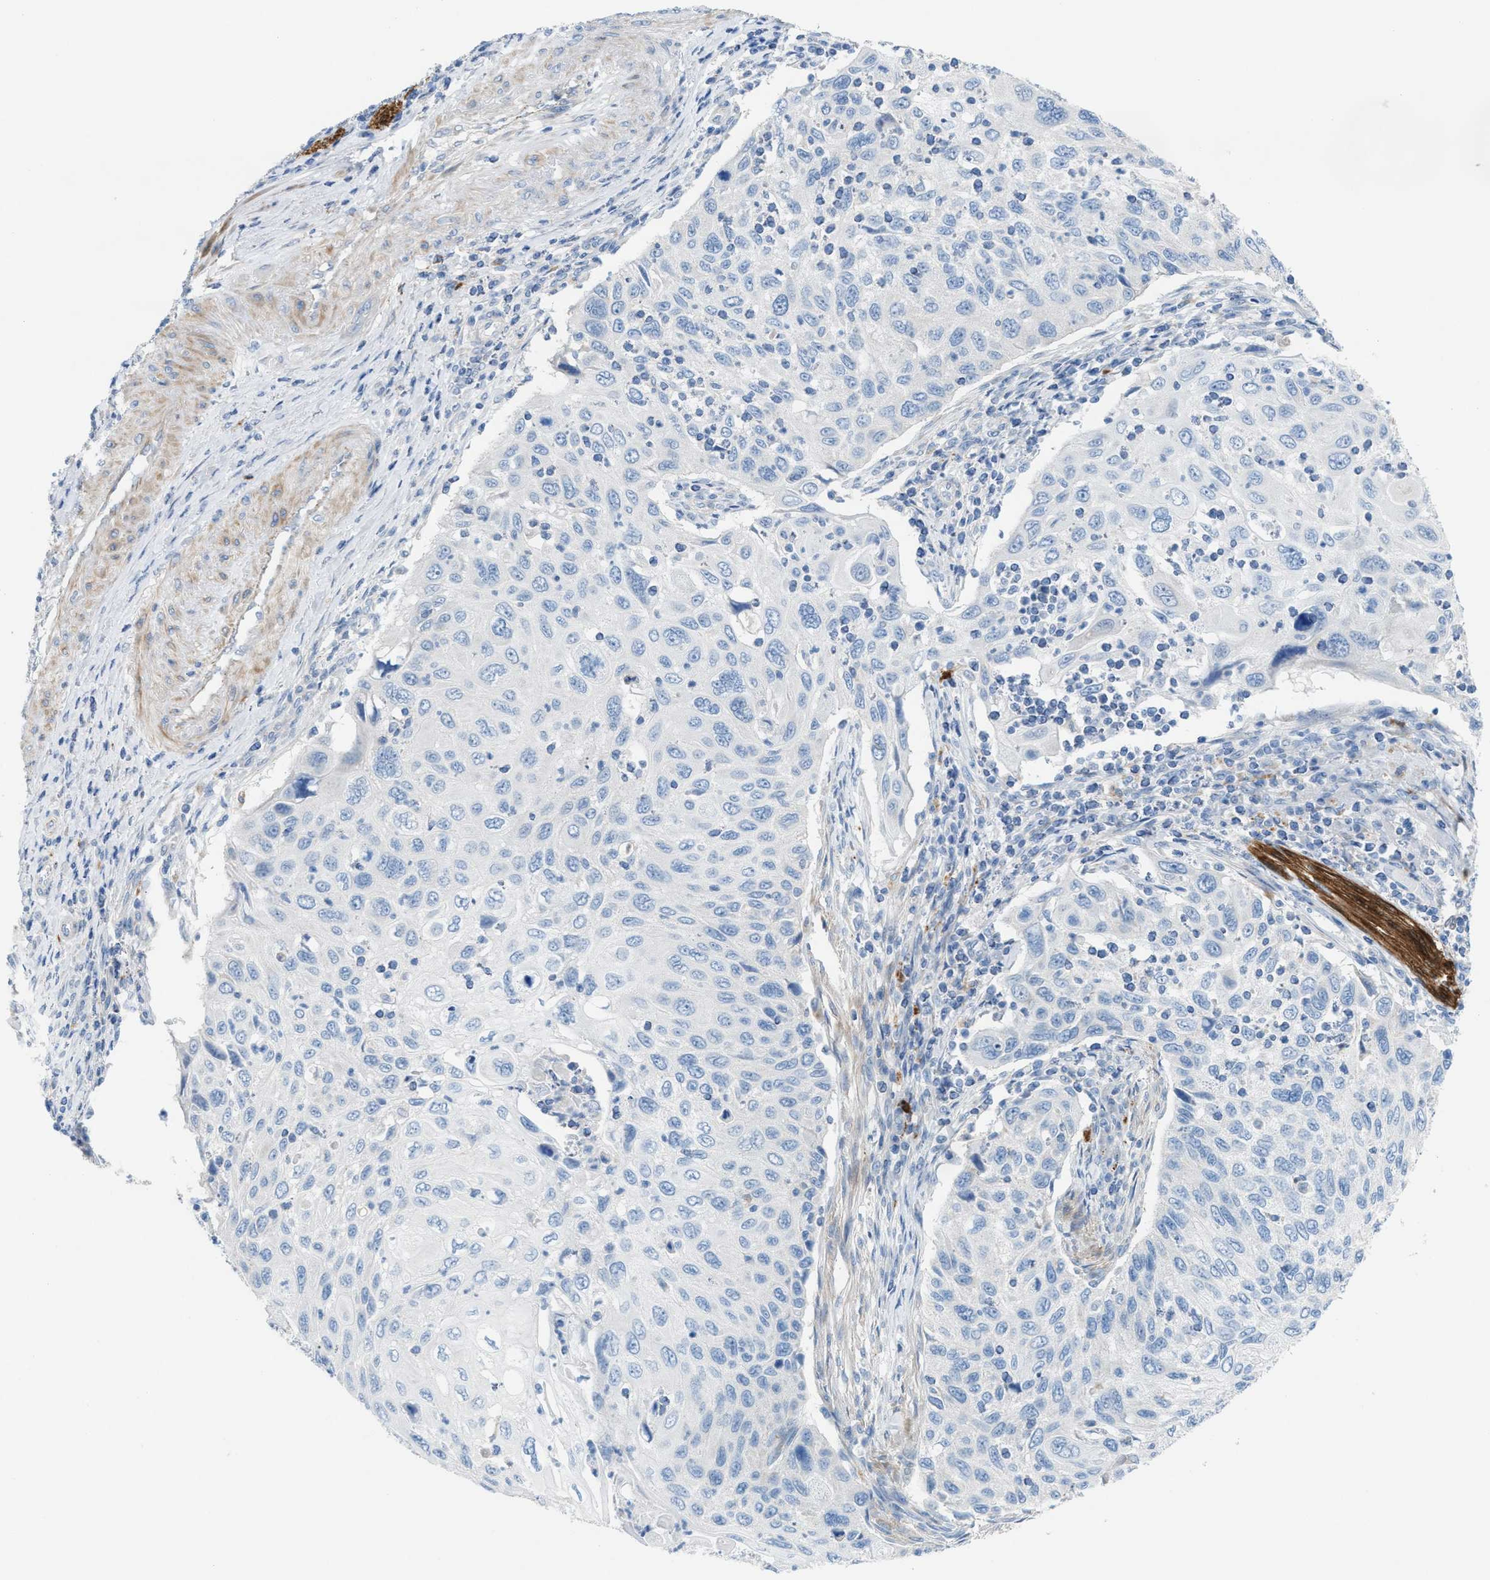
{"staining": {"intensity": "negative", "quantity": "none", "location": "none"}, "tissue": "cervical cancer", "cell_type": "Tumor cells", "image_type": "cancer", "snomed": [{"axis": "morphology", "description": "Squamous cell carcinoma, NOS"}, {"axis": "topography", "description": "Cervix"}], "caption": "An IHC image of cervical squamous cell carcinoma is shown. There is no staining in tumor cells of cervical squamous cell carcinoma.", "gene": "ASPA", "patient": {"sex": "female", "age": 70}}